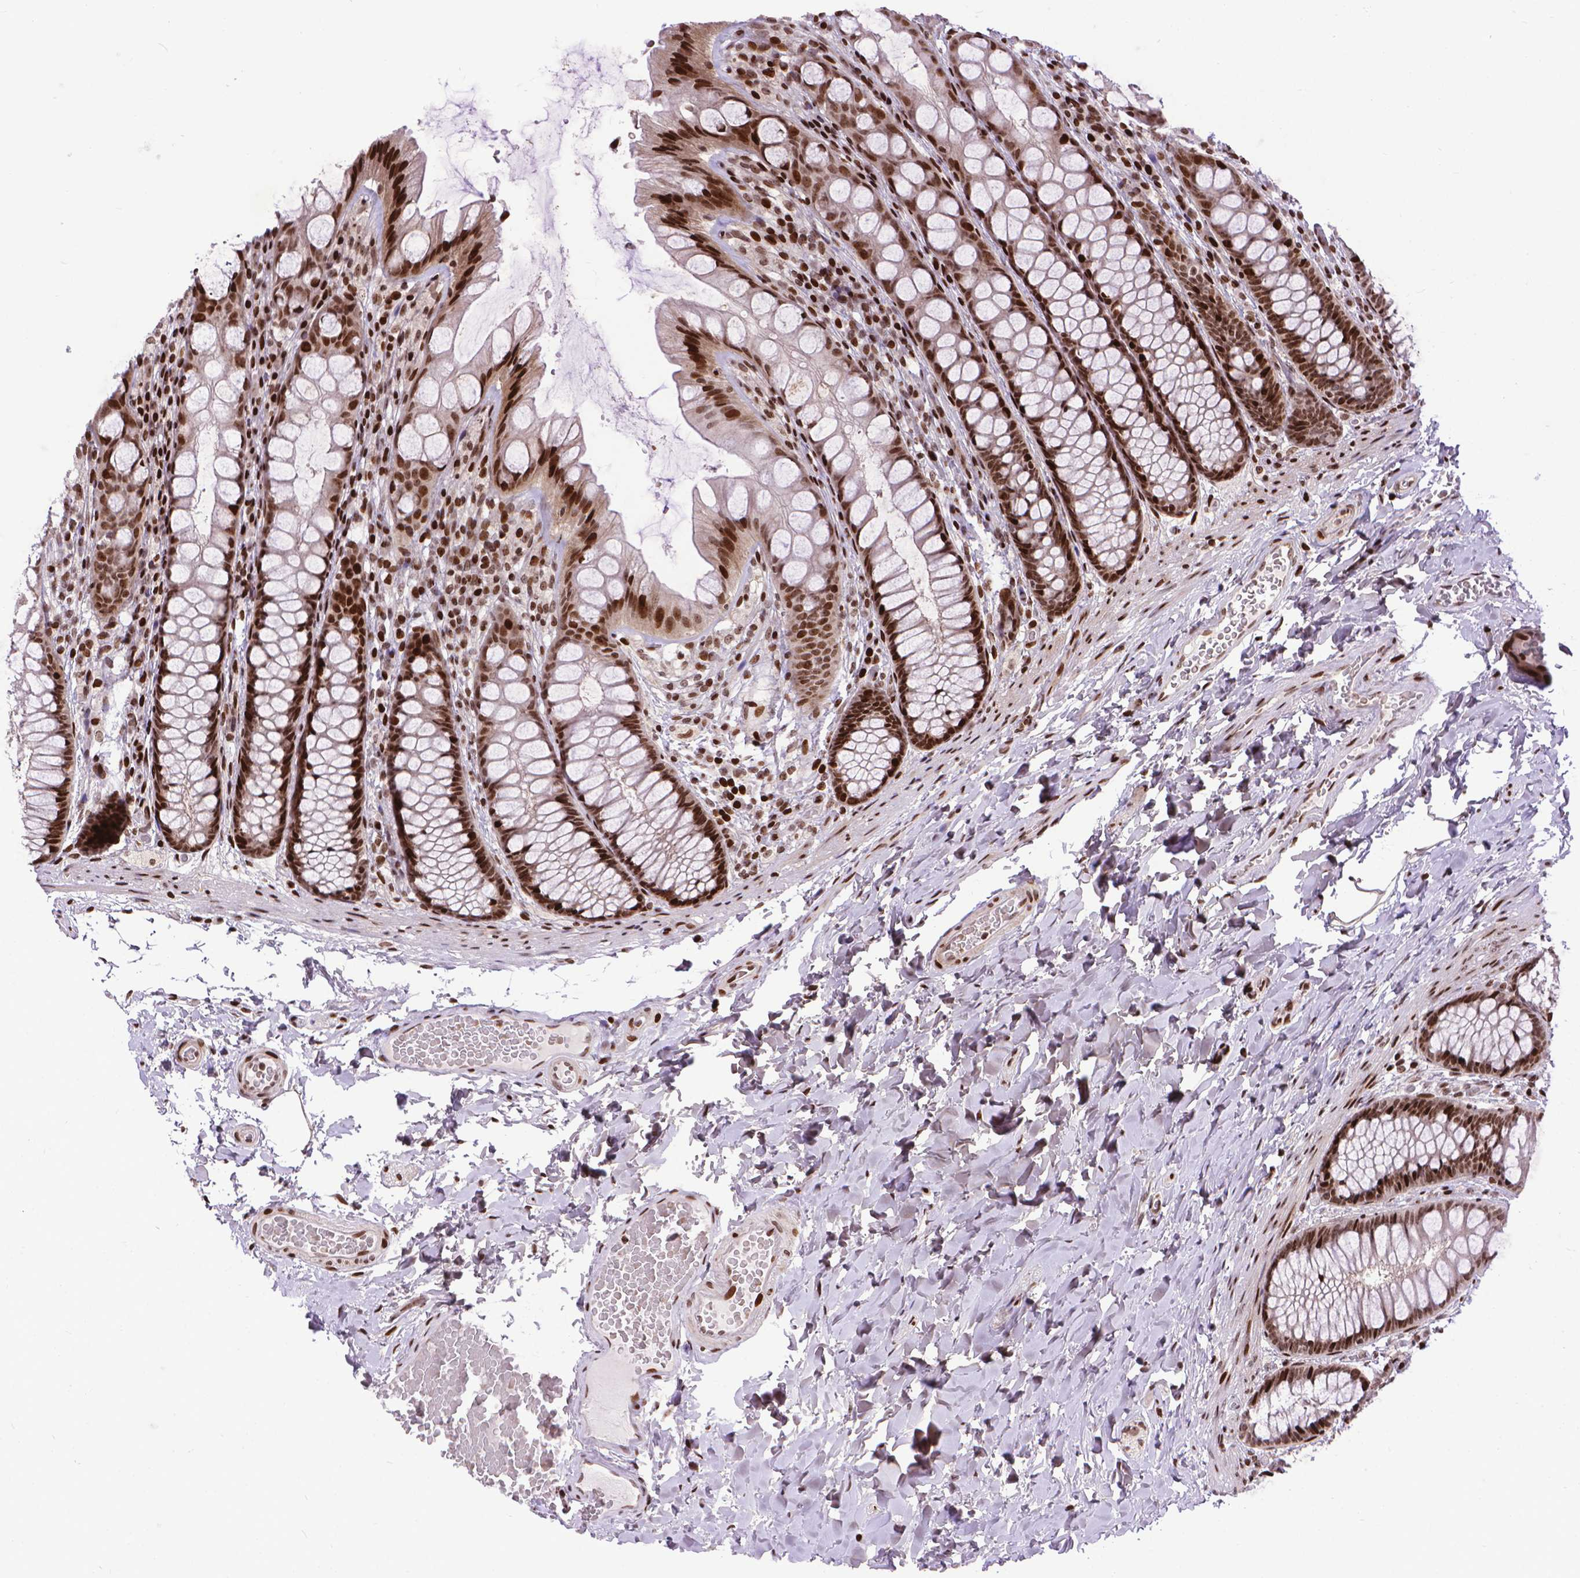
{"staining": {"intensity": "strong", "quantity": ">75%", "location": "nuclear"}, "tissue": "colon", "cell_type": "Endothelial cells", "image_type": "normal", "snomed": [{"axis": "morphology", "description": "Normal tissue, NOS"}, {"axis": "topography", "description": "Colon"}], "caption": "Brown immunohistochemical staining in benign human colon displays strong nuclear expression in approximately >75% of endothelial cells.", "gene": "AMER1", "patient": {"sex": "male", "age": 47}}